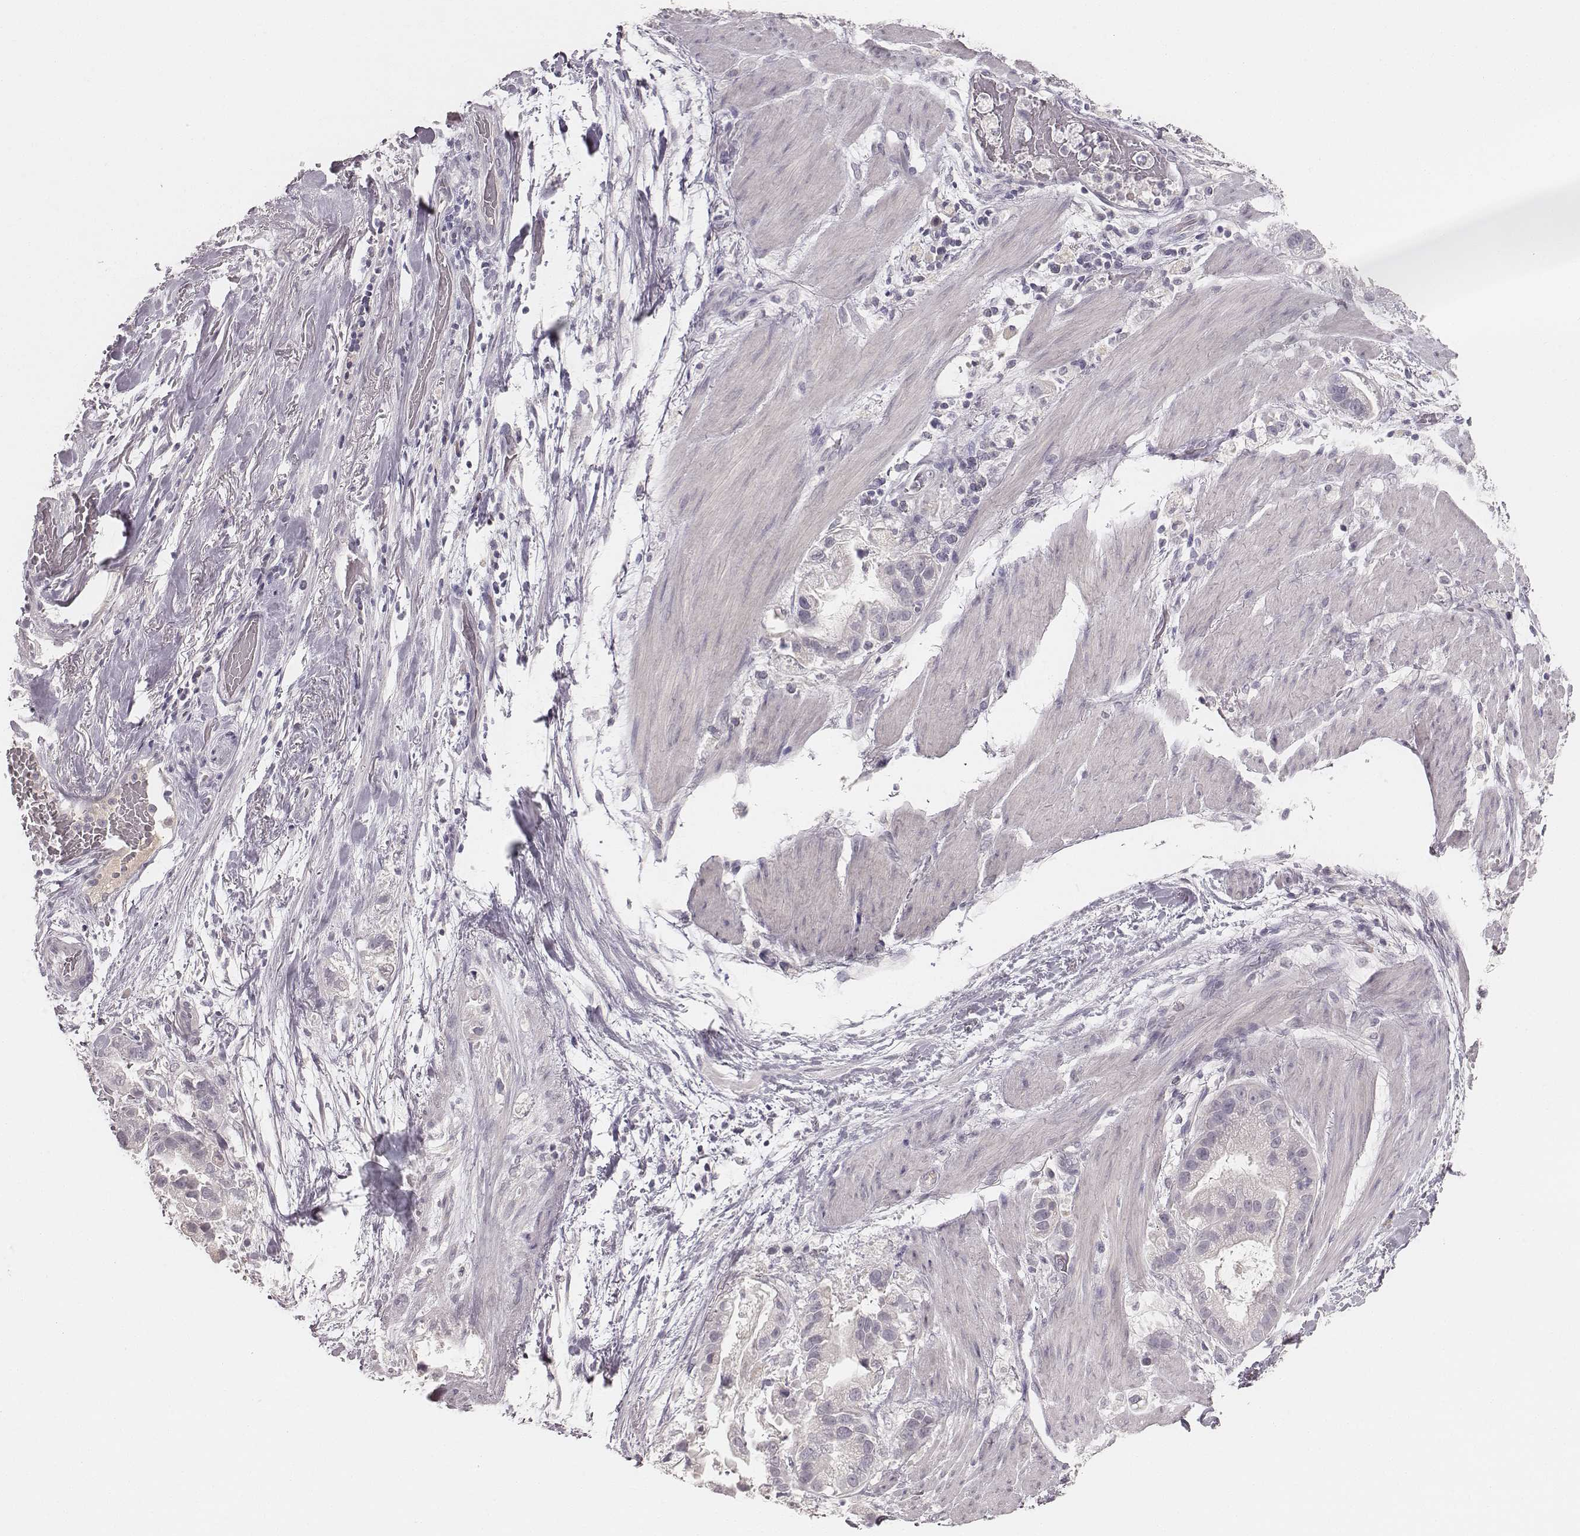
{"staining": {"intensity": "negative", "quantity": "none", "location": "none"}, "tissue": "stomach cancer", "cell_type": "Tumor cells", "image_type": "cancer", "snomed": [{"axis": "morphology", "description": "Adenocarcinoma, NOS"}, {"axis": "topography", "description": "Stomach"}], "caption": "Protein analysis of stomach cancer demonstrates no significant positivity in tumor cells.", "gene": "LY6K", "patient": {"sex": "male", "age": 59}}